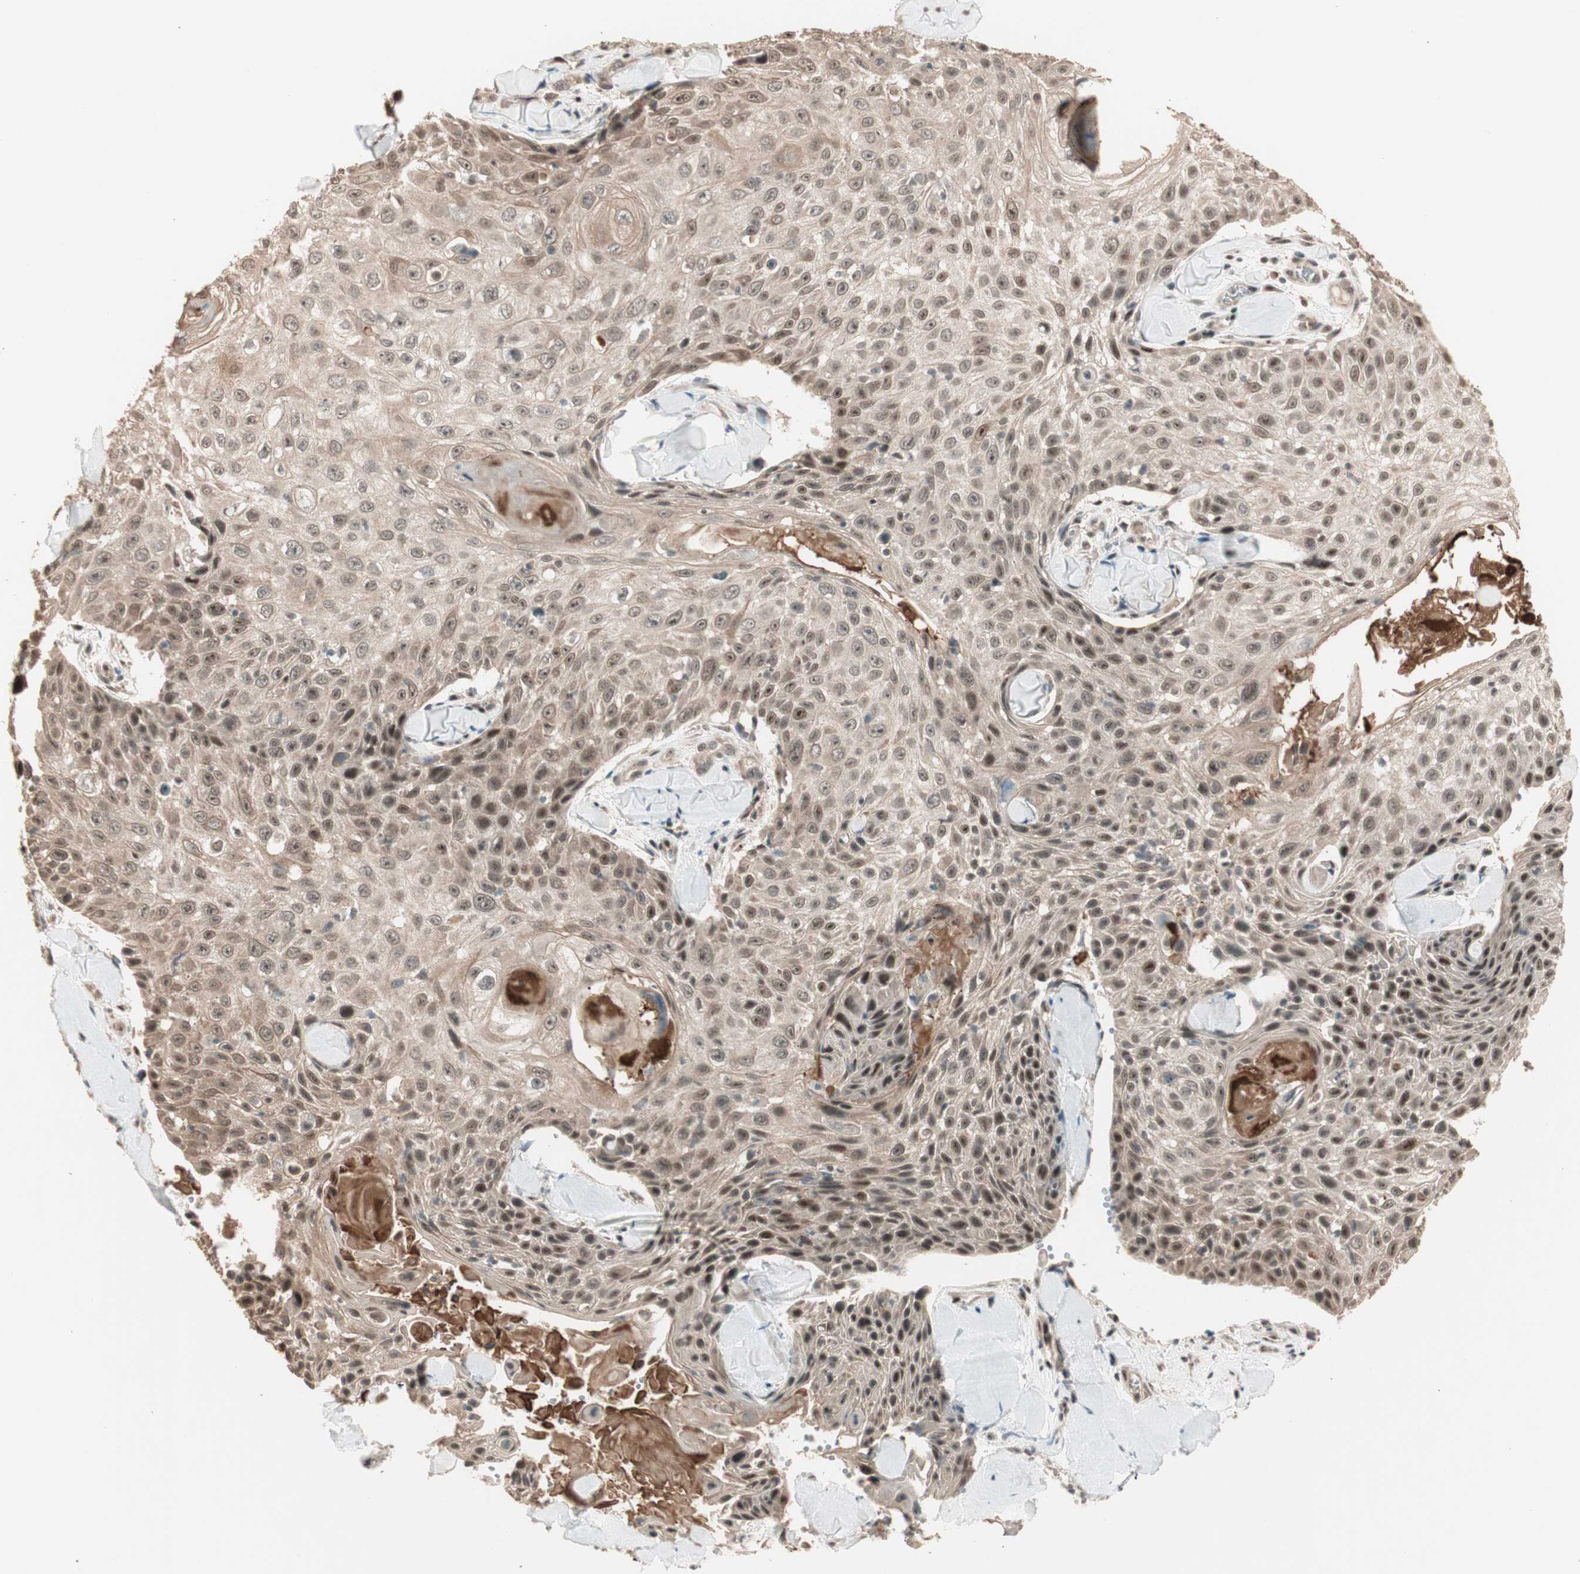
{"staining": {"intensity": "moderate", "quantity": ">75%", "location": "cytoplasmic/membranous,nuclear"}, "tissue": "skin cancer", "cell_type": "Tumor cells", "image_type": "cancer", "snomed": [{"axis": "morphology", "description": "Squamous cell carcinoma, NOS"}, {"axis": "topography", "description": "Skin"}], "caption": "Skin cancer was stained to show a protein in brown. There is medium levels of moderate cytoplasmic/membranous and nuclear expression in about >75% of tumor cells.", "gene": "ZSCAN31", "patient": {"sex": "male", "age": 86}}